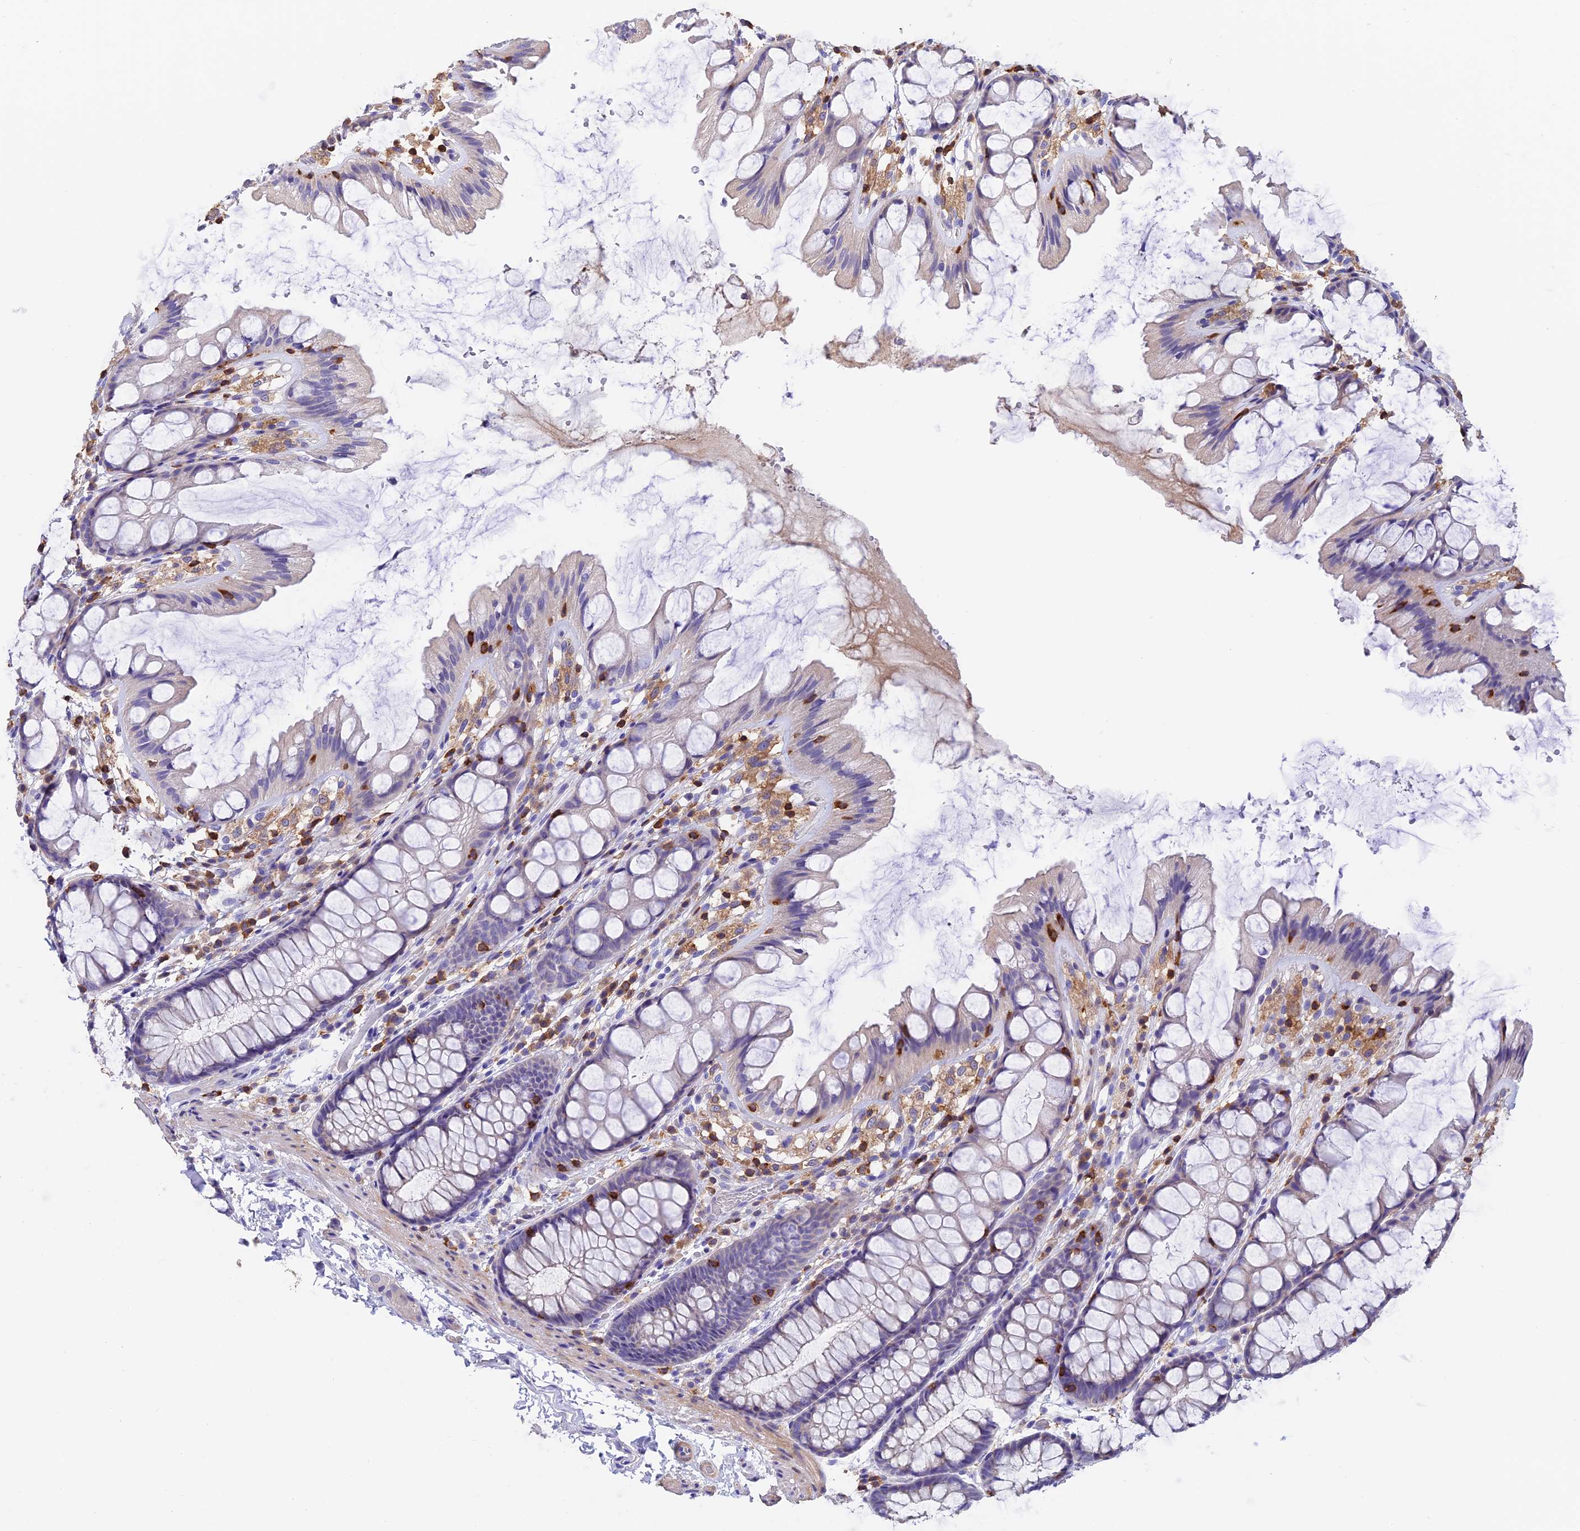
{"staining": {"intensity": "negative", "quantity": "none", "location": "none"}, "tissue": "colon", "cell_type": "Endothelial cells", "image_type": "normal", "snomed": [{"axis": "morphology", "description": "Normal tissue, NOS"}, {"axis": "topography", "description": "Colon"}], "caption": "Colon was stained to show a protein in brown. There is no significant expression in endothelial cells. (DAB (3,3'-diaminobenzidine) IHC, high magnification).", "gene": "LPXN", "patient": {"sex": "male", "age": 47}}